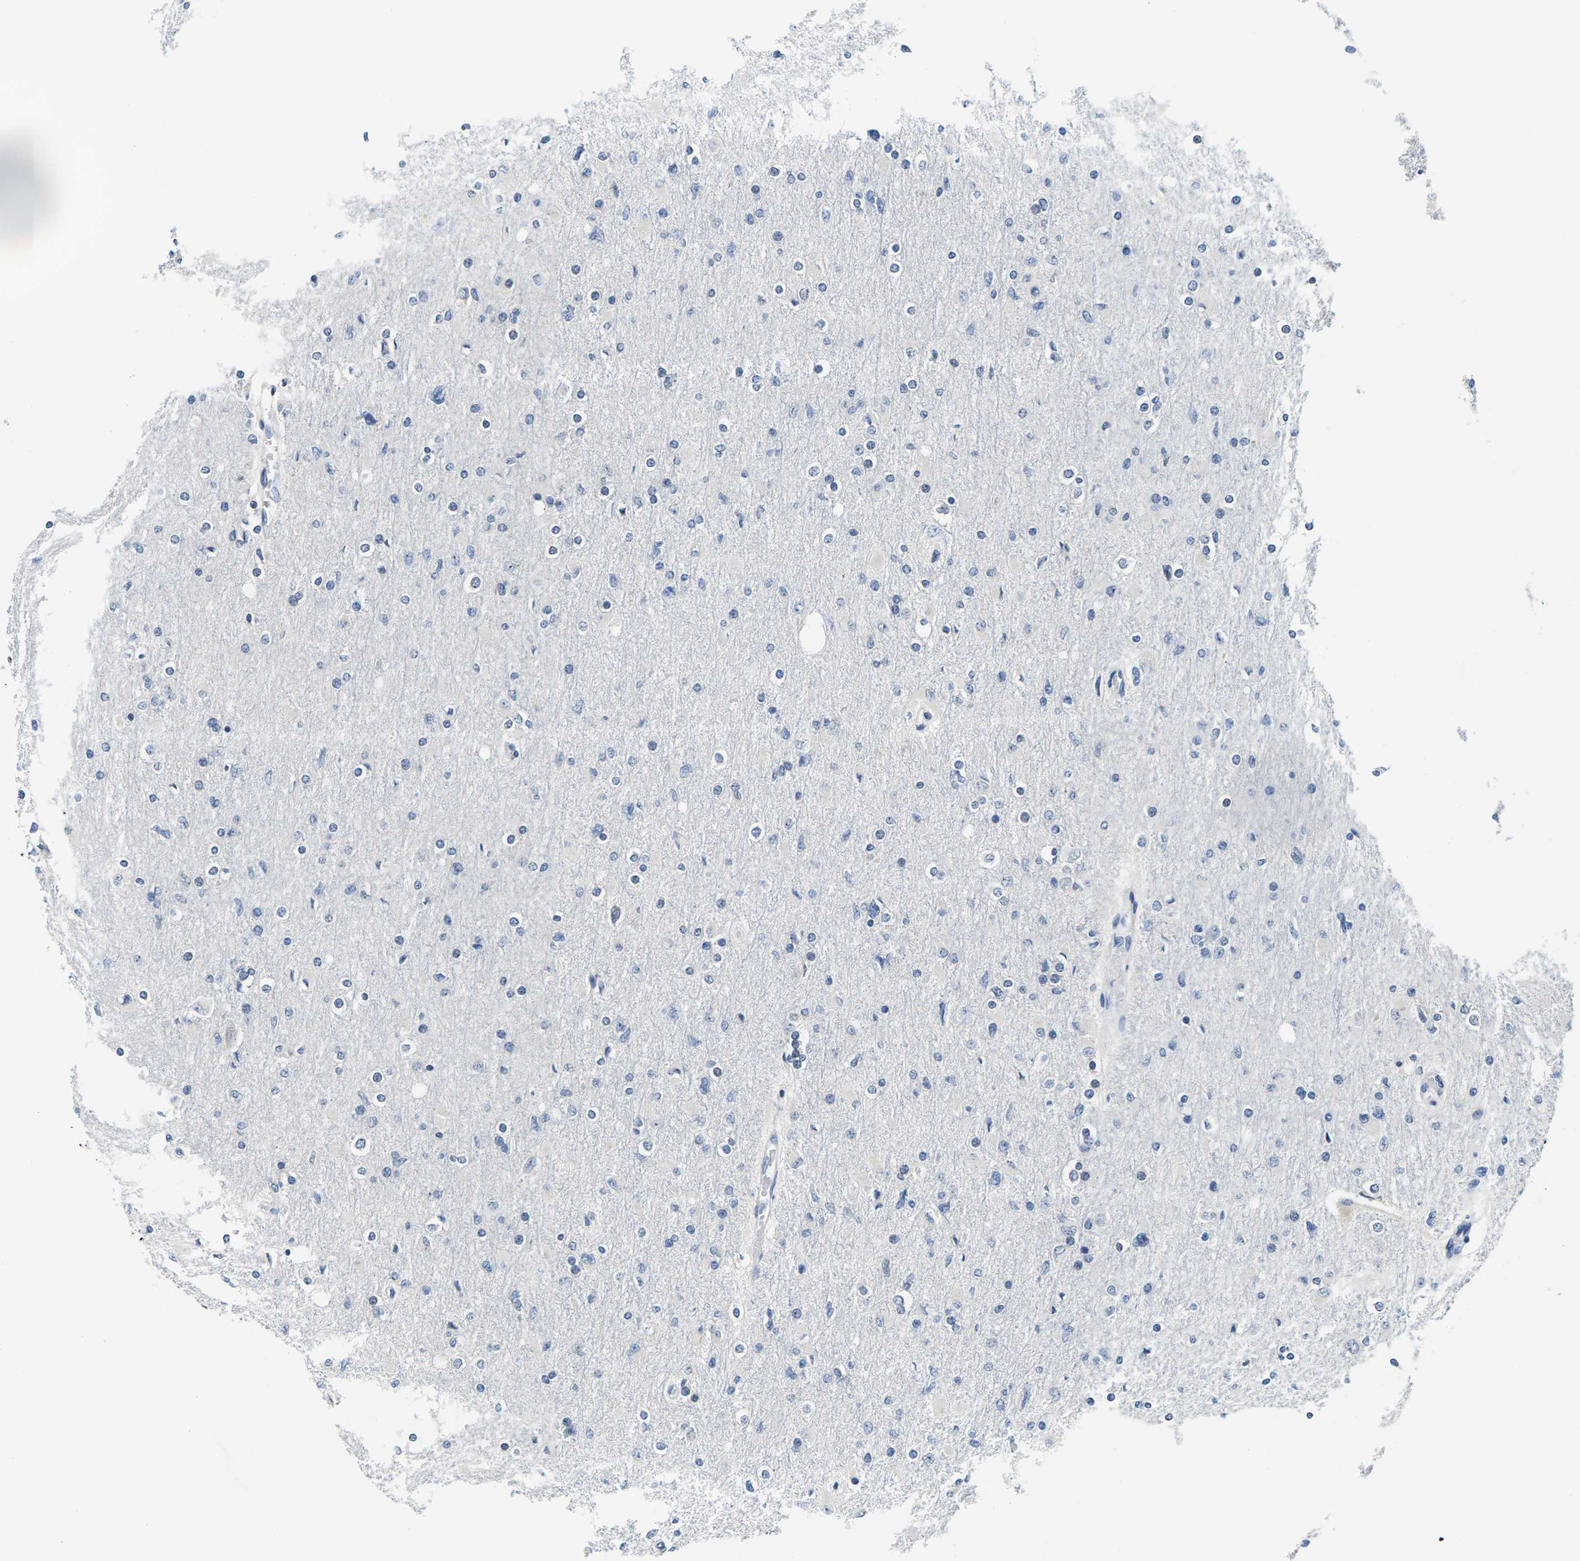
{"staining": {"intensity": "negative", "quantity": "none", "location": "none"}, "tissue": "glioma", "cell_type": "Tumor cells", "image_type": "cancer", "snomed": [{"axis": "morphology", "description": "Glioma, malignant, High grade"}, {"axis": "topography", "description": "Cerebral cortex"}], "caption": "IHC of human malignant glioma (high-grade) demonstrates no staining in tumor cells.", "gene": "NSRP1", "patient": {"sex": "female", "age": 36}}